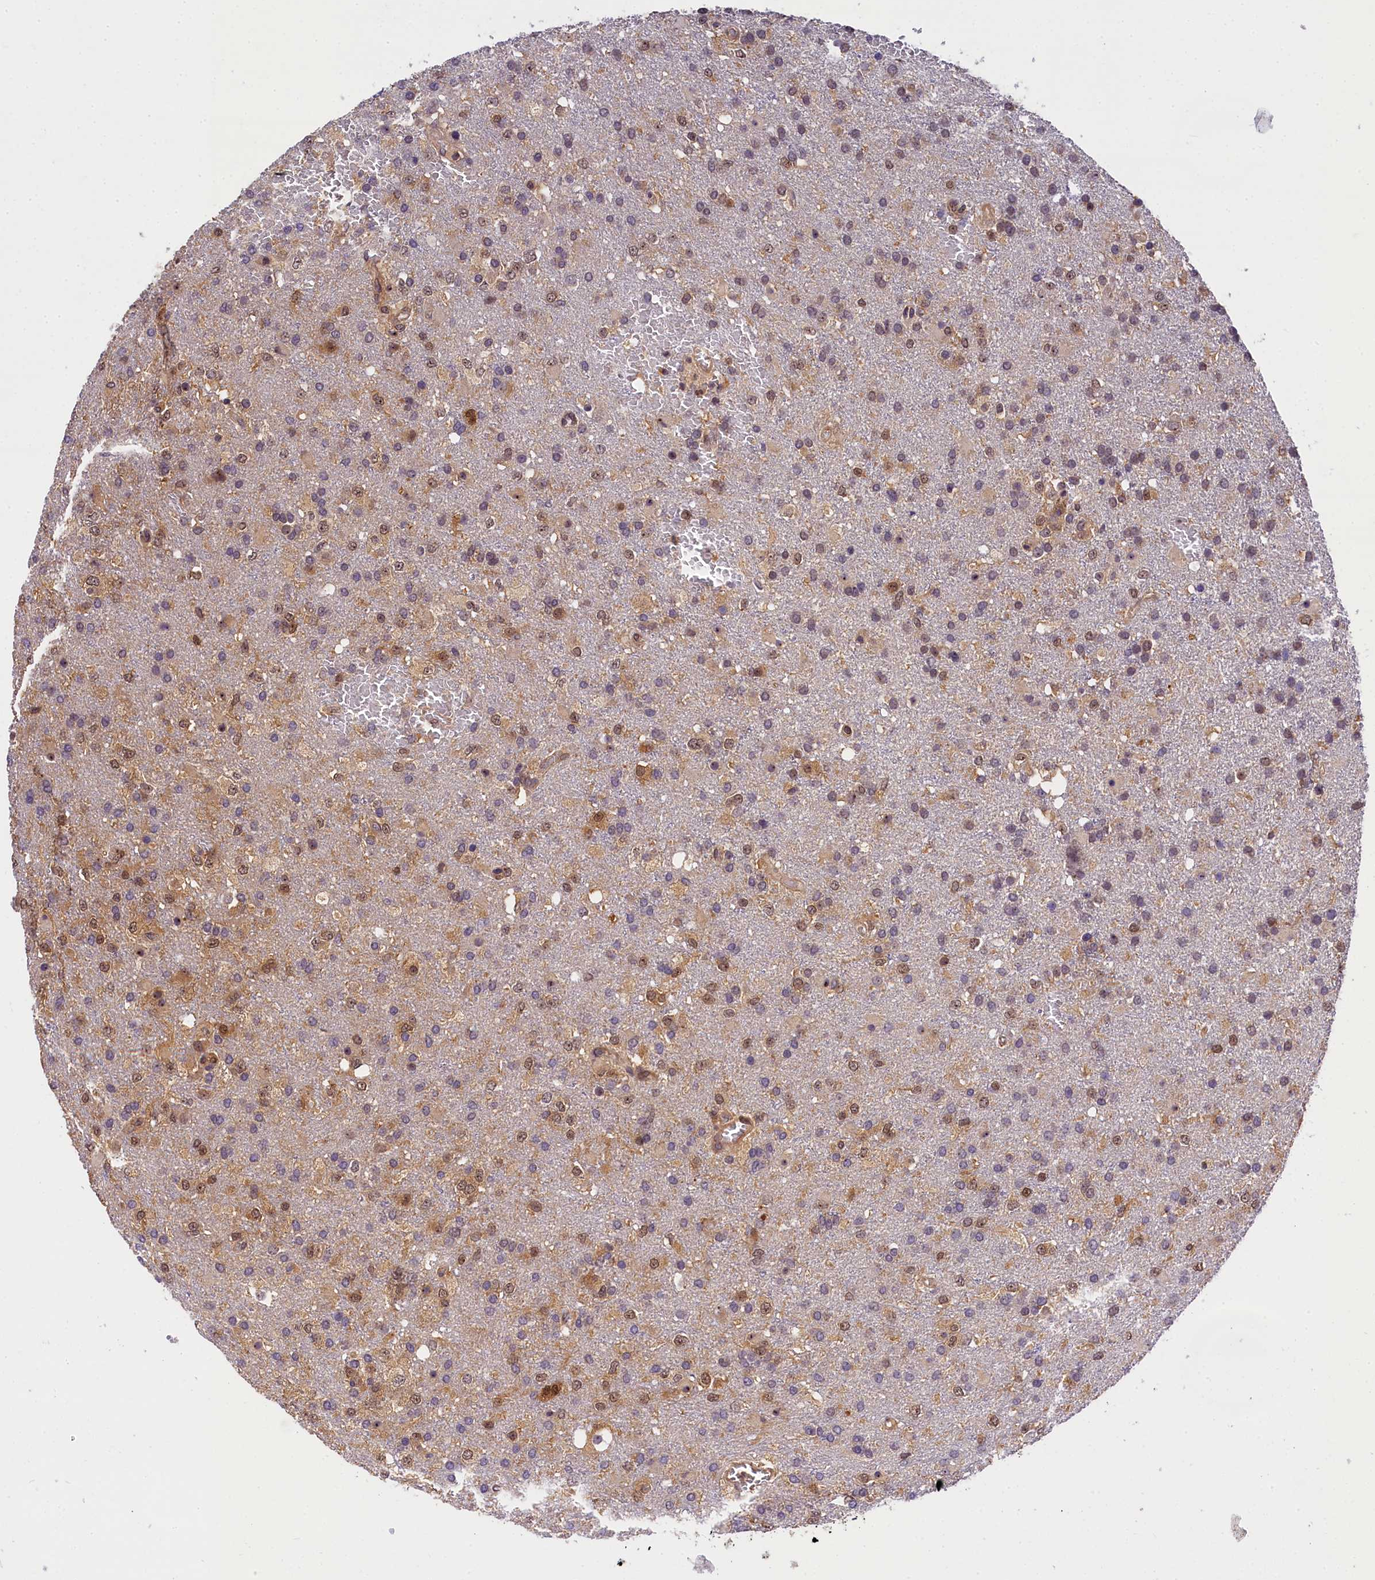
{"staining": {"intensity": "weak", "quantity": "25%-75%", "location": "cytoplasmic/membranous,nuclear"}, "tissue": "glioma", "cell_type": "Tumor cells", "image_type": "cancer", "snomed": [{"axis": "morphology", "description": "Glioma, malignant, High grade"}, {"axis": "topography", "description": "Brain"}], "caption": "A low amount of weak cytoplasmic/membranous and nuclear staining is present in about 25%-75% of tumor cells in glioma tissue.", "gene": "EIF6", "patient": {"sex": "female", "age": 74}}